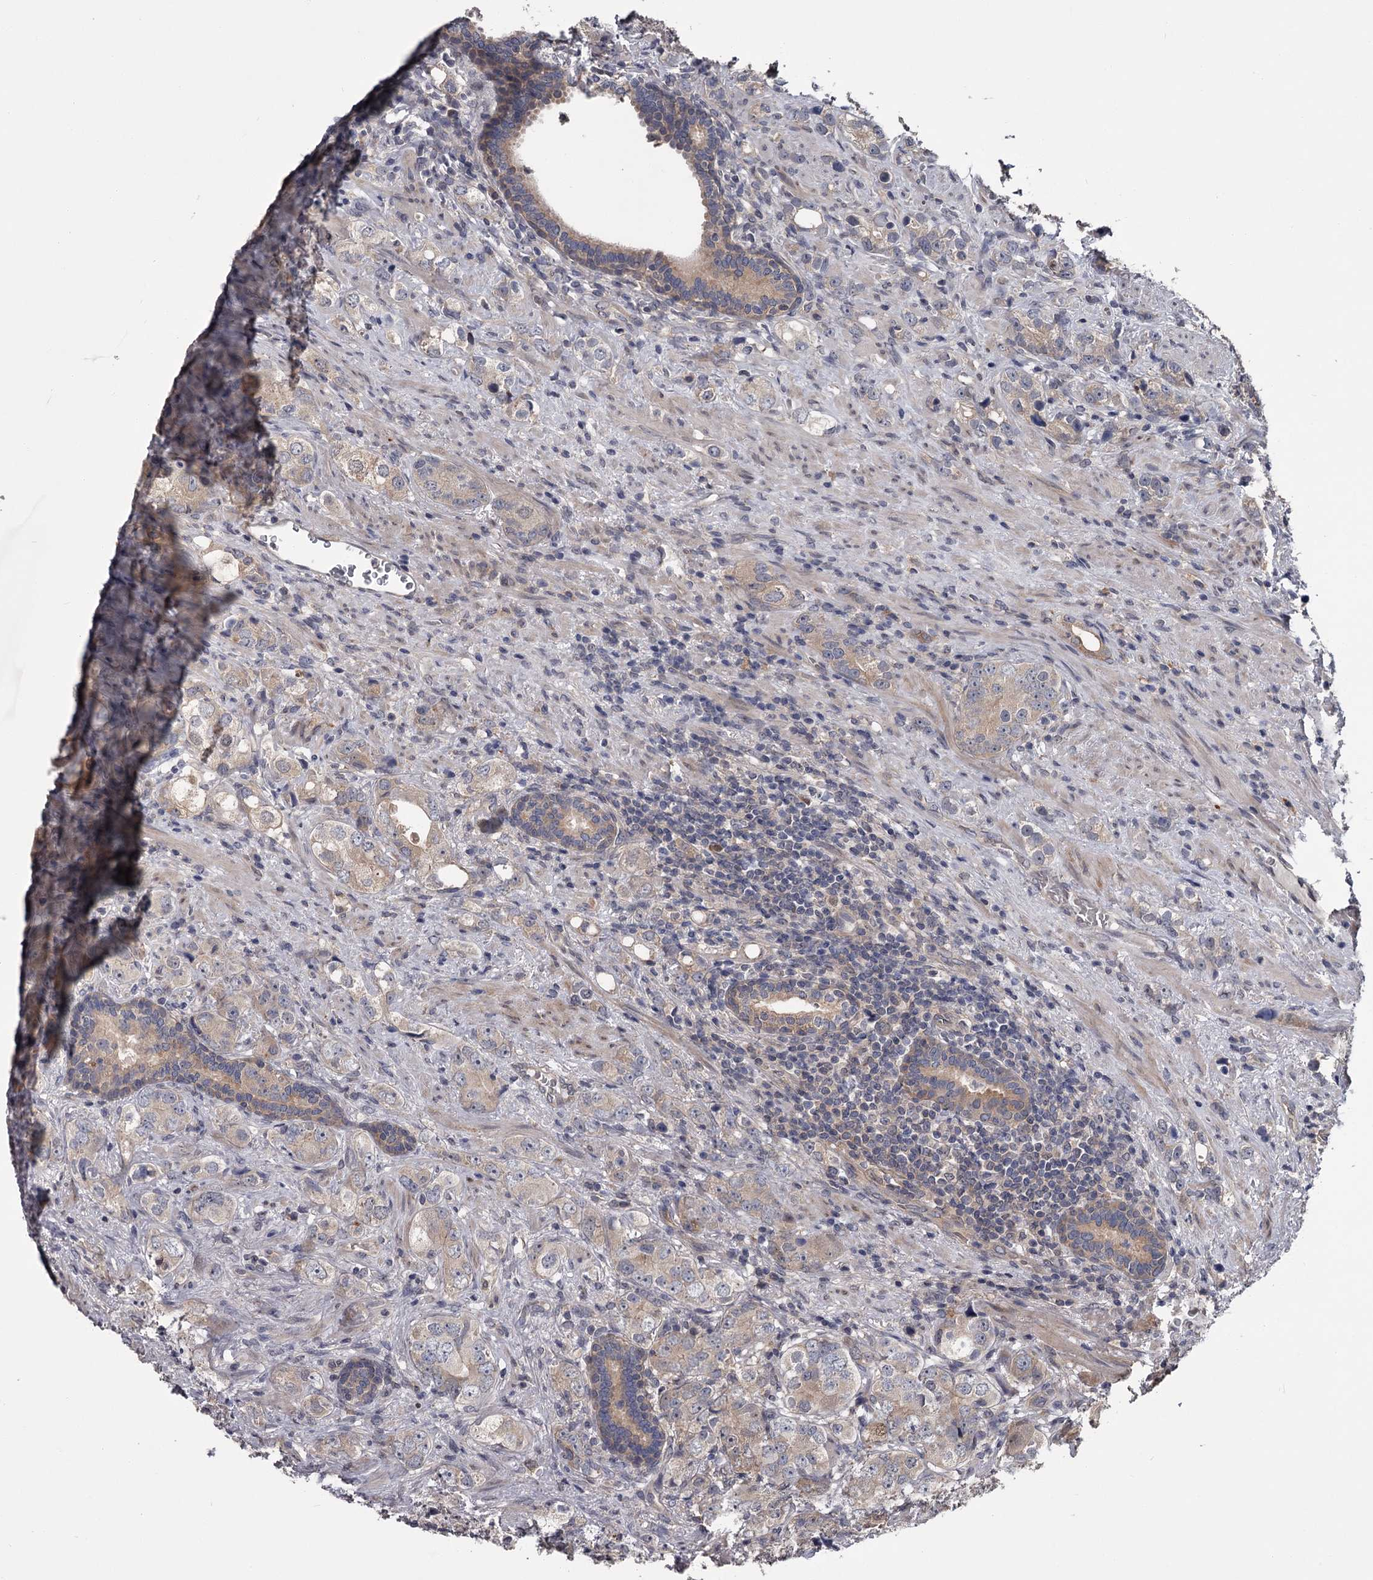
{"staining": {"intensity": "weak", "quantity": "25%-75%", "location": "cytoplasmic/membranous"}, "tissue": "prostate cancer", "cell_type": "Tumor cells", "image_type": "cancer", "snomed": [{"axis": "morphology", "description": "Adenocarcinoma, High grade"}, {"axis": "topography", "description": "Prostate"}], "caption": "Protein analysis of adenocarcinoma (high-grade) (prostate) tissue demonstrates weak cytoplasmic/membranous staining in about 25%-75% of tumor cells. Immunohistochemistry (ihc) stains the protein of interest in brown and the nuclei are stained blue.", "gene": "DAO", "patient": {"sex": "male", "age": 63}}